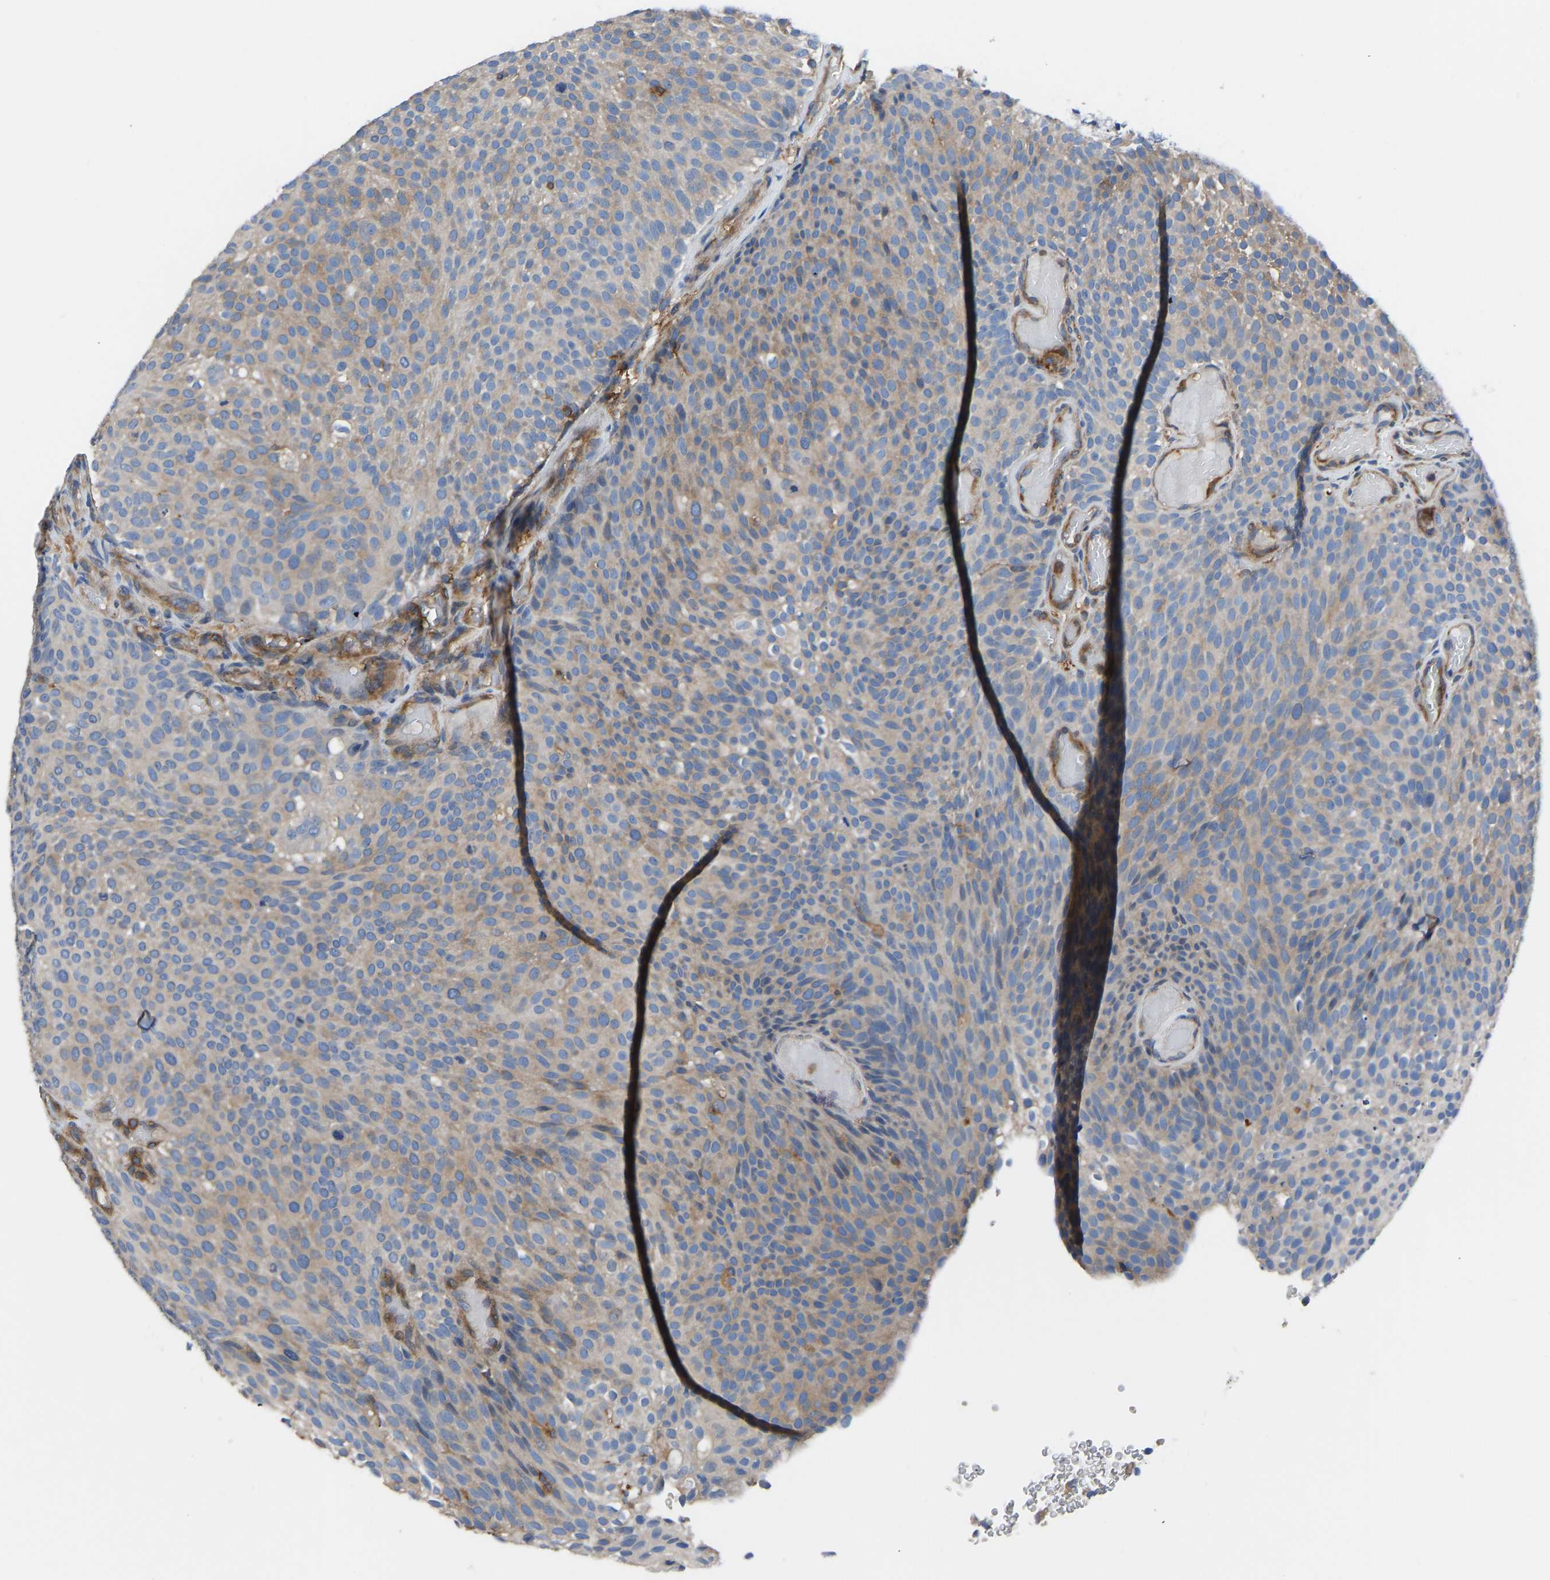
{"staining": {"intensity": "weak", "quantity": ">75%", "location": "cytoplasmic/membranous"}, "tissue": "urothelial cancer", "cell_type": "Tumor cells", "image_type": "cancer", "snomed": [{"axis": "morphology", "description": "Urothelial carcinoma, Low grade"}, {"axis": "topography", "description": "Urinary bladder"}], "caption": "Urothelial cancer stained with a brown dye shows weak cytoplasmic/membranous positive staining in approximately >75% of tumor cells.", "gene": "PRKAR1A", "patient": {"sex": "male", "age": 78}}